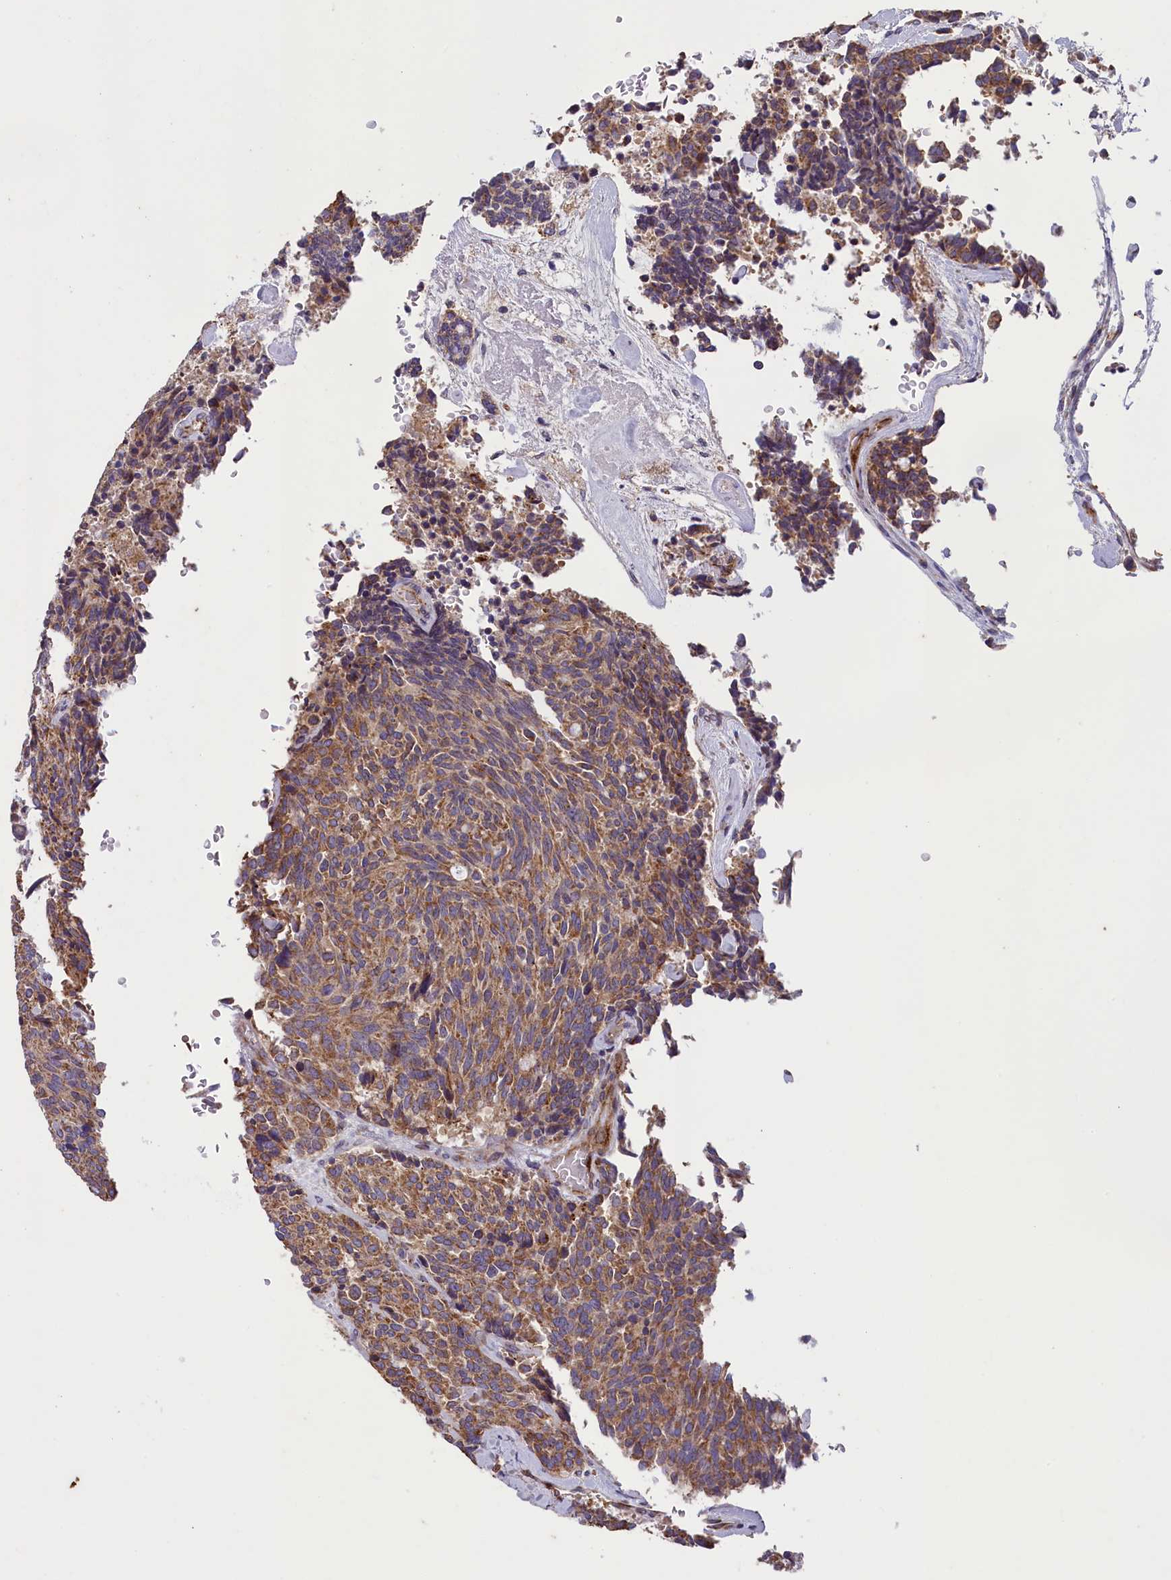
{"staining": {"intensity": "moderate", "quantity": ">75%", "location": "cytoplasmic/membranous"}, "tissue": "carcinoid", "cell_type": "Tumor cells", "image_type": "cancer", "snomed": [{"axis": "morphology", "description": "Carcinoid, malignant, NOS"}, {"axis": "topography", "description": "Pancreas"}], "caption": "IHC of carcinoid reveals medium levels of moderate cytoplasmic/membranous expression in about >75% of tumor cells.", "gene": "ACAD8", "patient": {"sex": "female", "age": 54}}